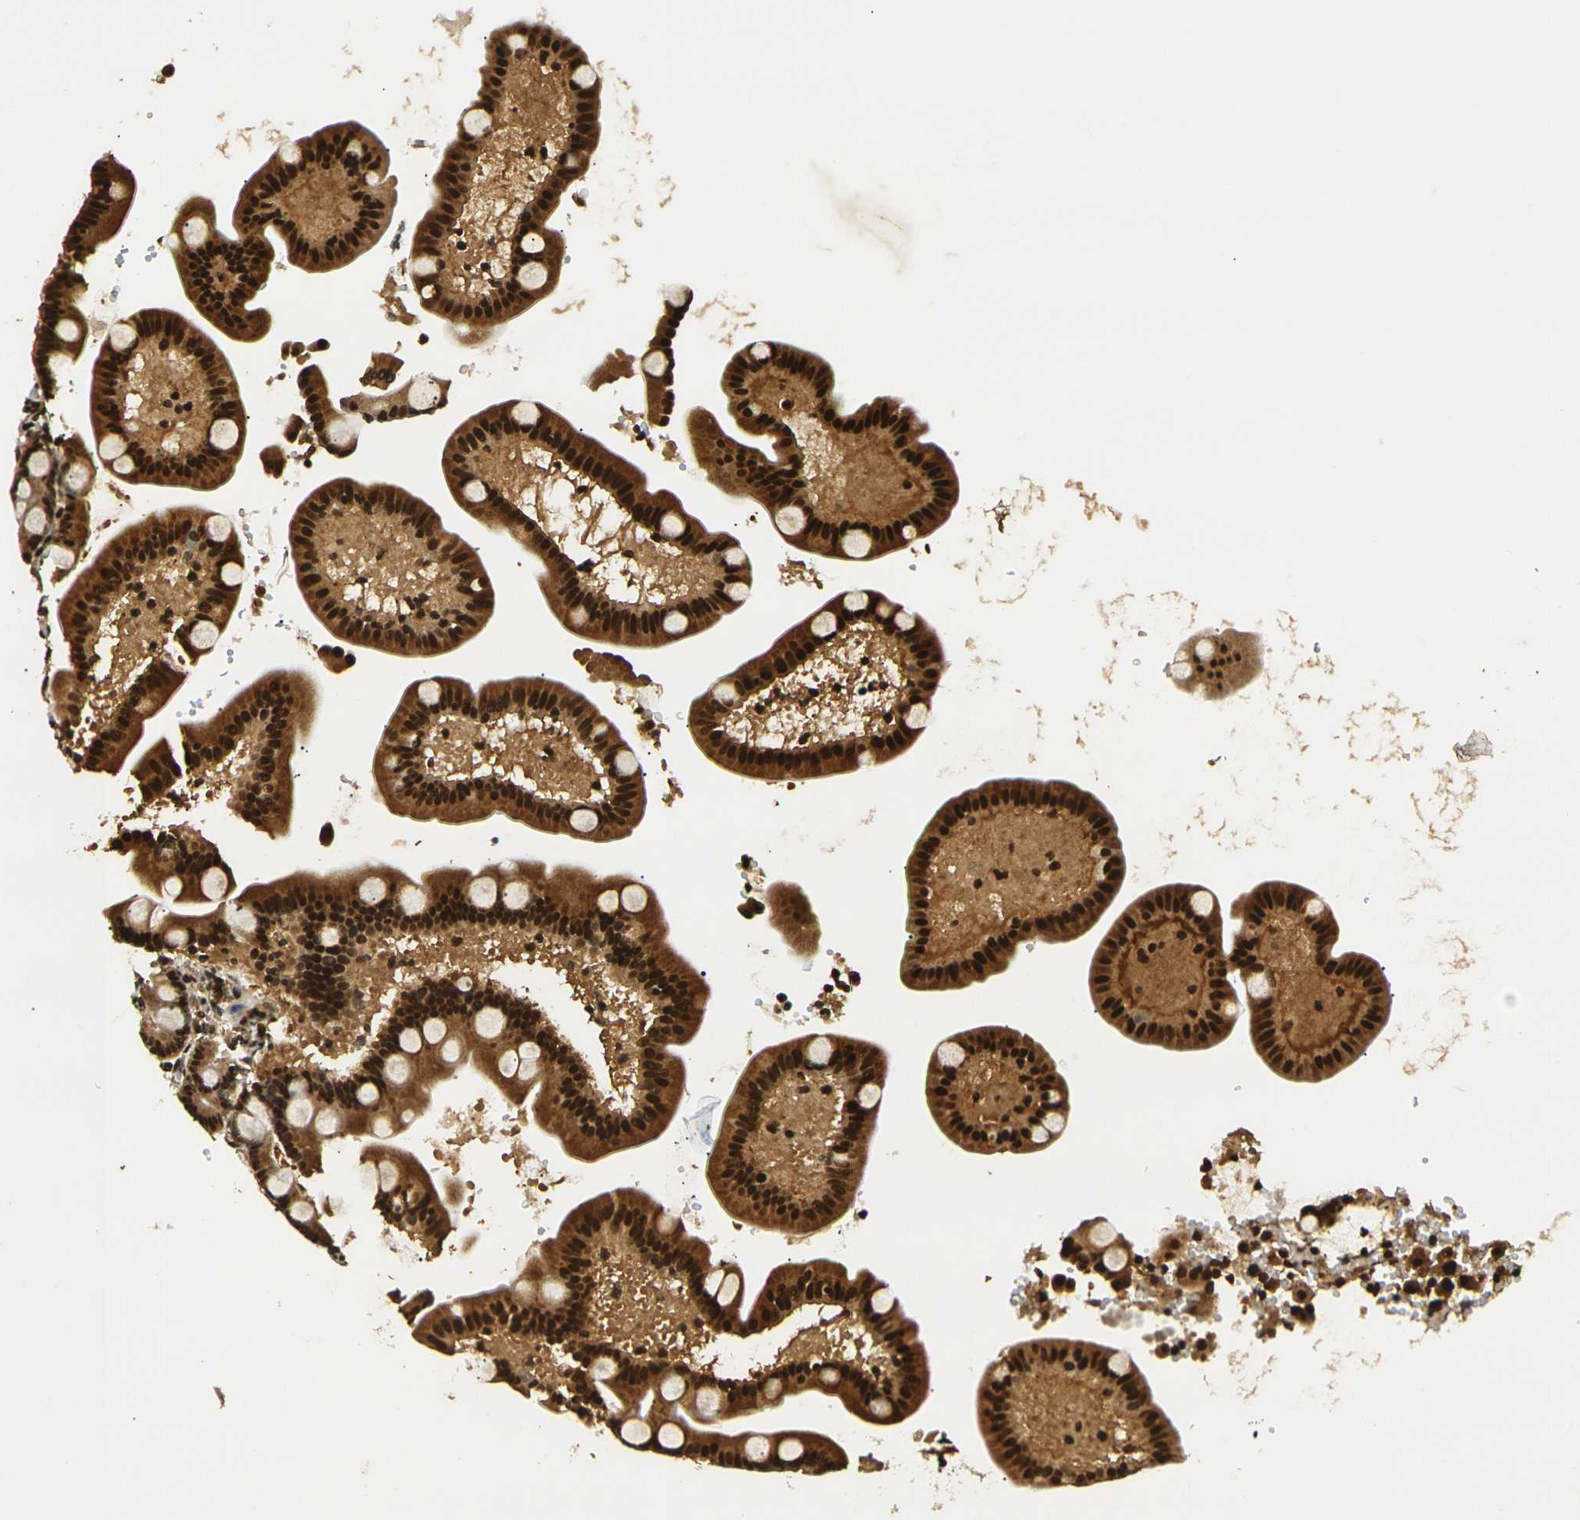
{"staining": {"intensity": "strong", "quantity": ">75%", "location": "cytoplasmic/membranous,nuclear"}, "tissue": "duodenum", "cell_type": "Glandular cells", "image_type": "normal", "snomed": [{"axis": "morphology", "description": "Normal tissue, NOS"}, {"axis": "topography", "description": "Duodenum"}], "caption": "A photomicrograph of human duodenum stained for a protein exhibits strong cytoplasmic/membranous,nuclear brown staining in glandular cells. (DAB IHC with brightfield microscopy, high magnification).", "gene": "ACTL6A", "patient": {"sex": "male", "age": 54}}